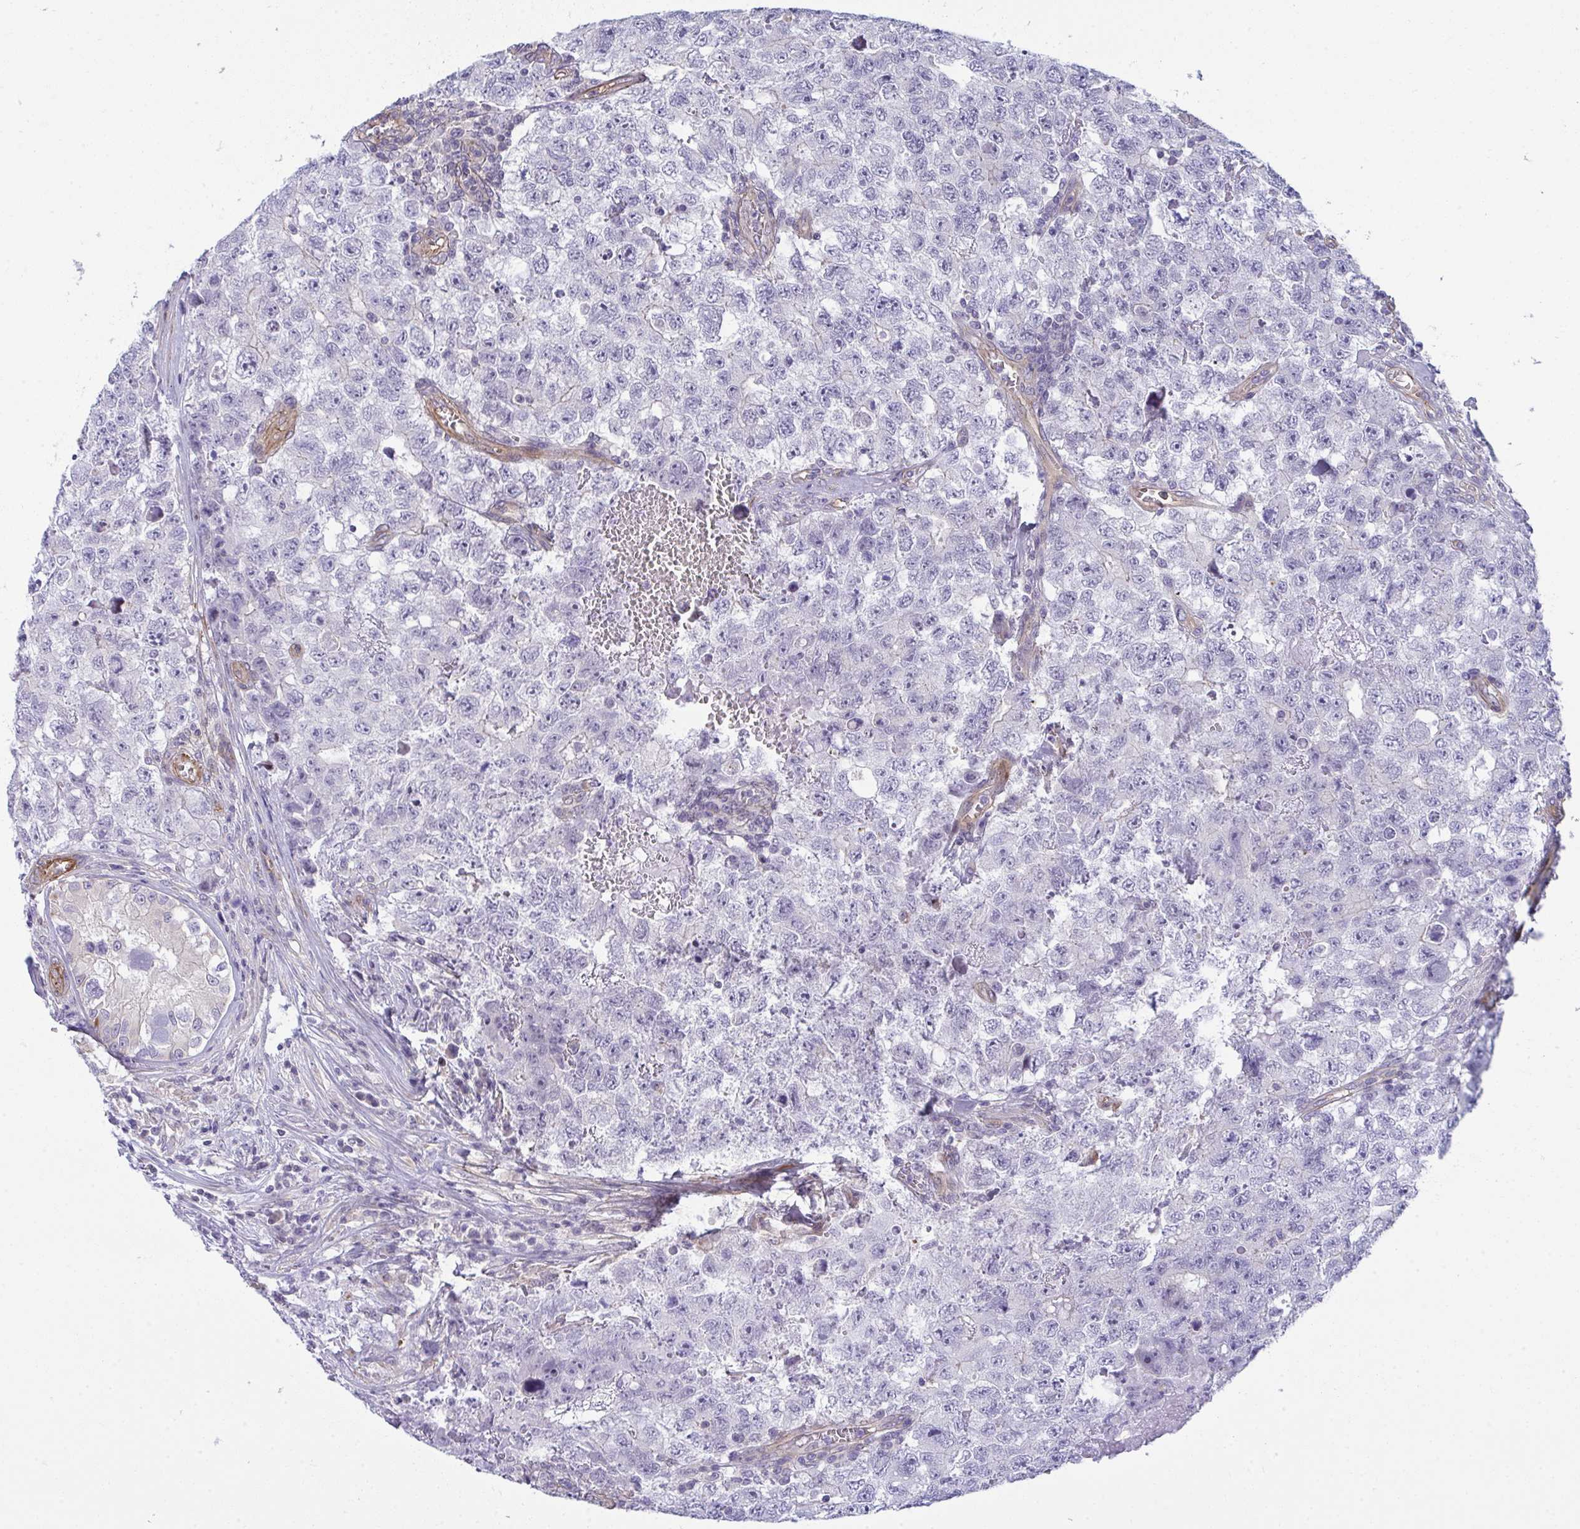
{"staining": {"intensity": "negative", "quantity": "none", "location": "none"}, "tissue": "testis cancer", "cell_type": "Tumor cells", "image_type": "cancer", "snomed": [{"axis": "morphology", "description": "Carcinoma, Embryonal, NOS"}, {"axis": "topography", "description": "Testis"}], "caption": "Testis cancer (embryonal carcinoma) was stained to show a protein in brown. There is no significant expression in tumor cells.", "gene": "MYL12A", "patient": {"sex": "male", "age": 18}}